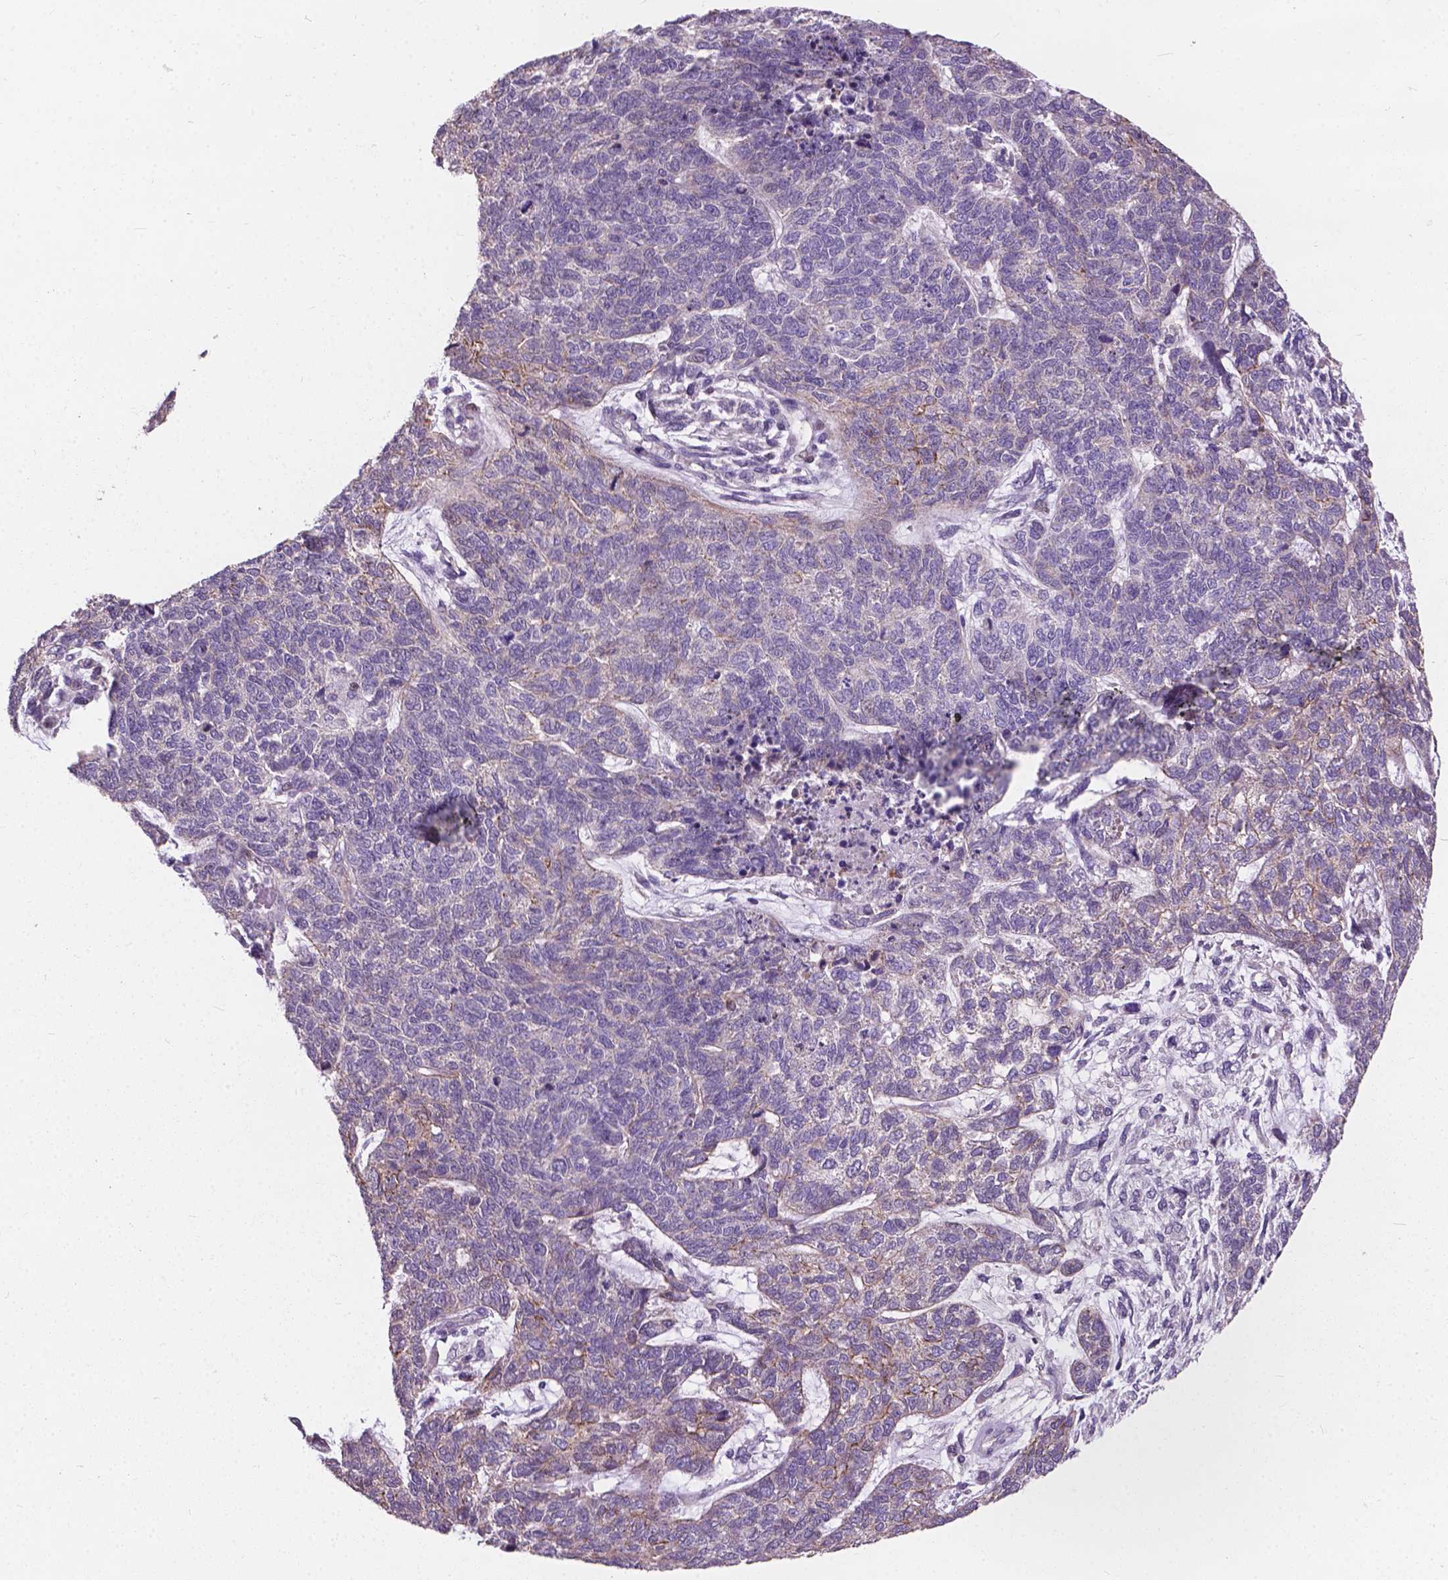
{"staining": {"intensity": "weak", "quantity": "<25%", "location": "cytoplasmic/membranous"}, "tissue": "cervical cancer", "cell_type": "Tumor cells", "image_type": "cancer", "snomed": [{"axis": "morphology", "description": "Squamous cell carcinoma, NOS"}, {"axis": "topography", "description": "Cervix"}], "caption": "An IHC micrograph of cervical cancer is shown. There is no staining in tumor cells of cervical cancer.", "gene": "MYH14", "patient": {"sex": "female", "age": 63}}